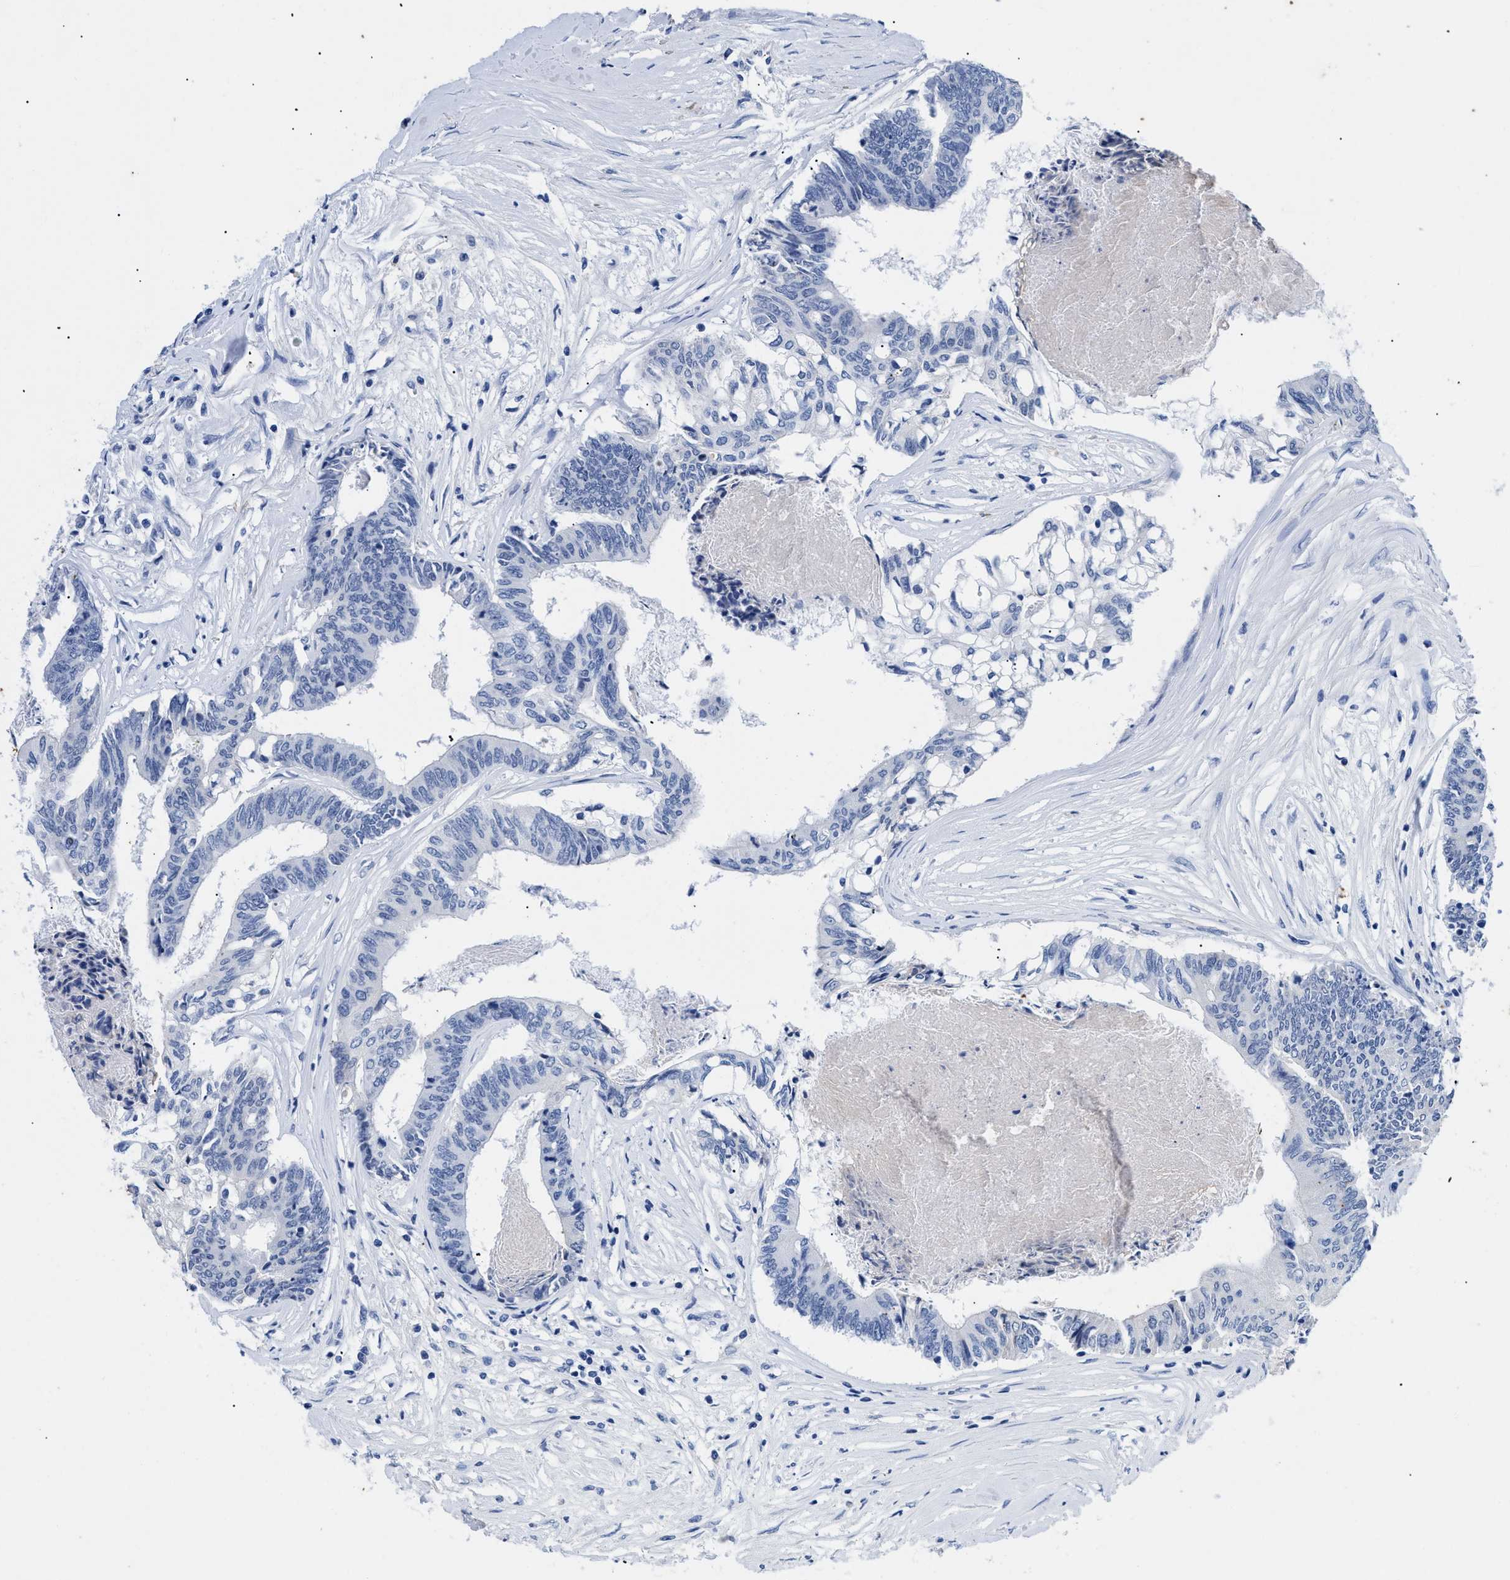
{"staining": {"intensity": "negative", "quantity": "none", "location": "none"}, "tissue": "colorectal cancer", "cell_type": "Tumor cells", "image_type": "cancer", "snomed": [{"axis": "morphology", "description": "Adenocarcinoma, NOS"}, {"axis": "topography", "description": "Rectum"}], "caption": "Immunohistochemical staining of human adenocarcinoma (colorectal) demonstrates no significant expression in tumor cells.", "gene": "TMEM68", "patient": {"sex": "male", "age": 63}}